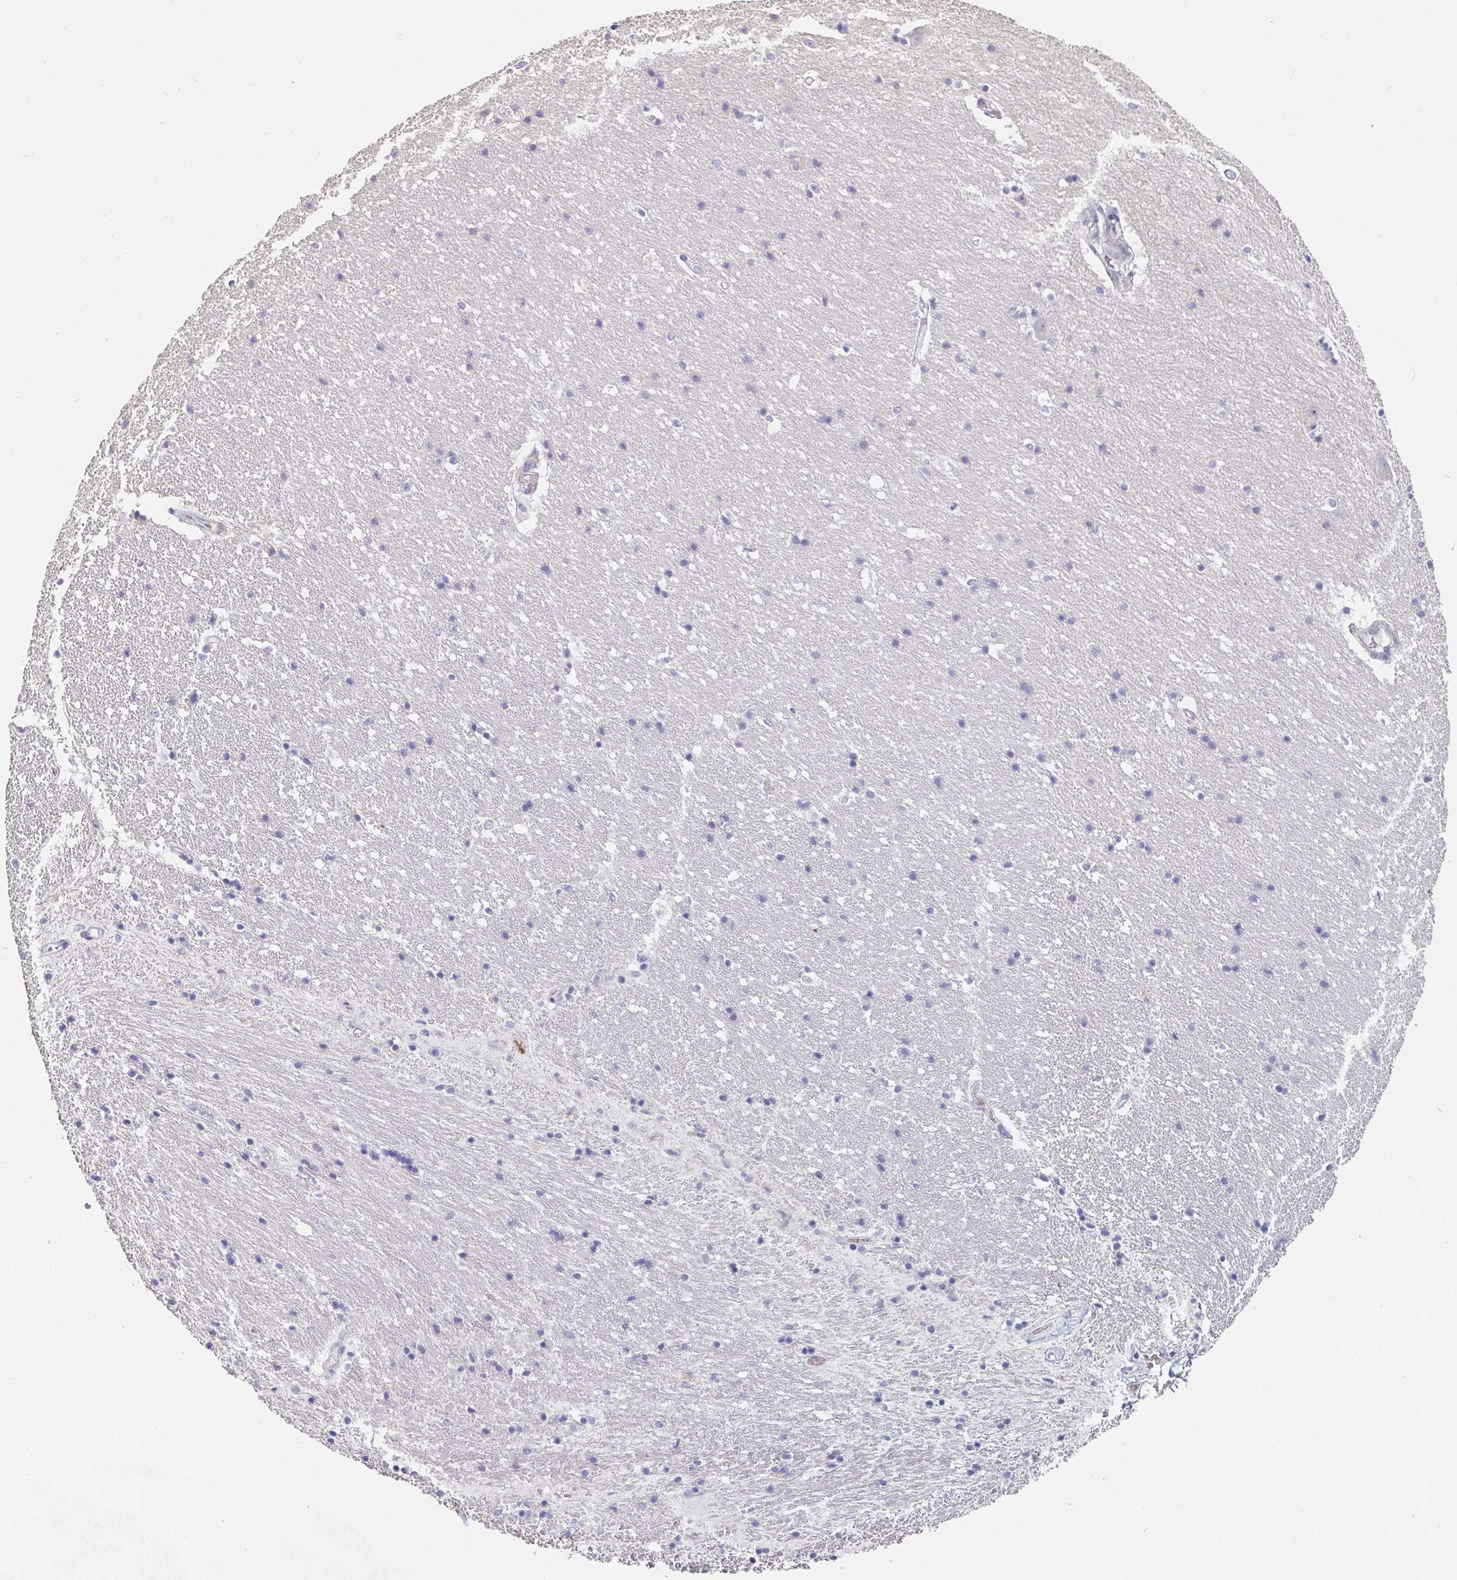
{"staining": {"intensity": "negative", "quantity": "none", "location": "none"}, "tissue": "hippocampus", "cell_type": "Glial cells", "image_type": "normal", "snomed": [{"axis": "morphology", "description": "Normal tissue, NOS"}, {"axis": "topography", "description": "Hippocampus"}], "caption": "There is no significant staining in glial cells of hippocampus. (DAB immunohistochemistry (IHC), high magnification).", "gene": "FAM156A", "patient": {"sex": "male", "age": 63}}